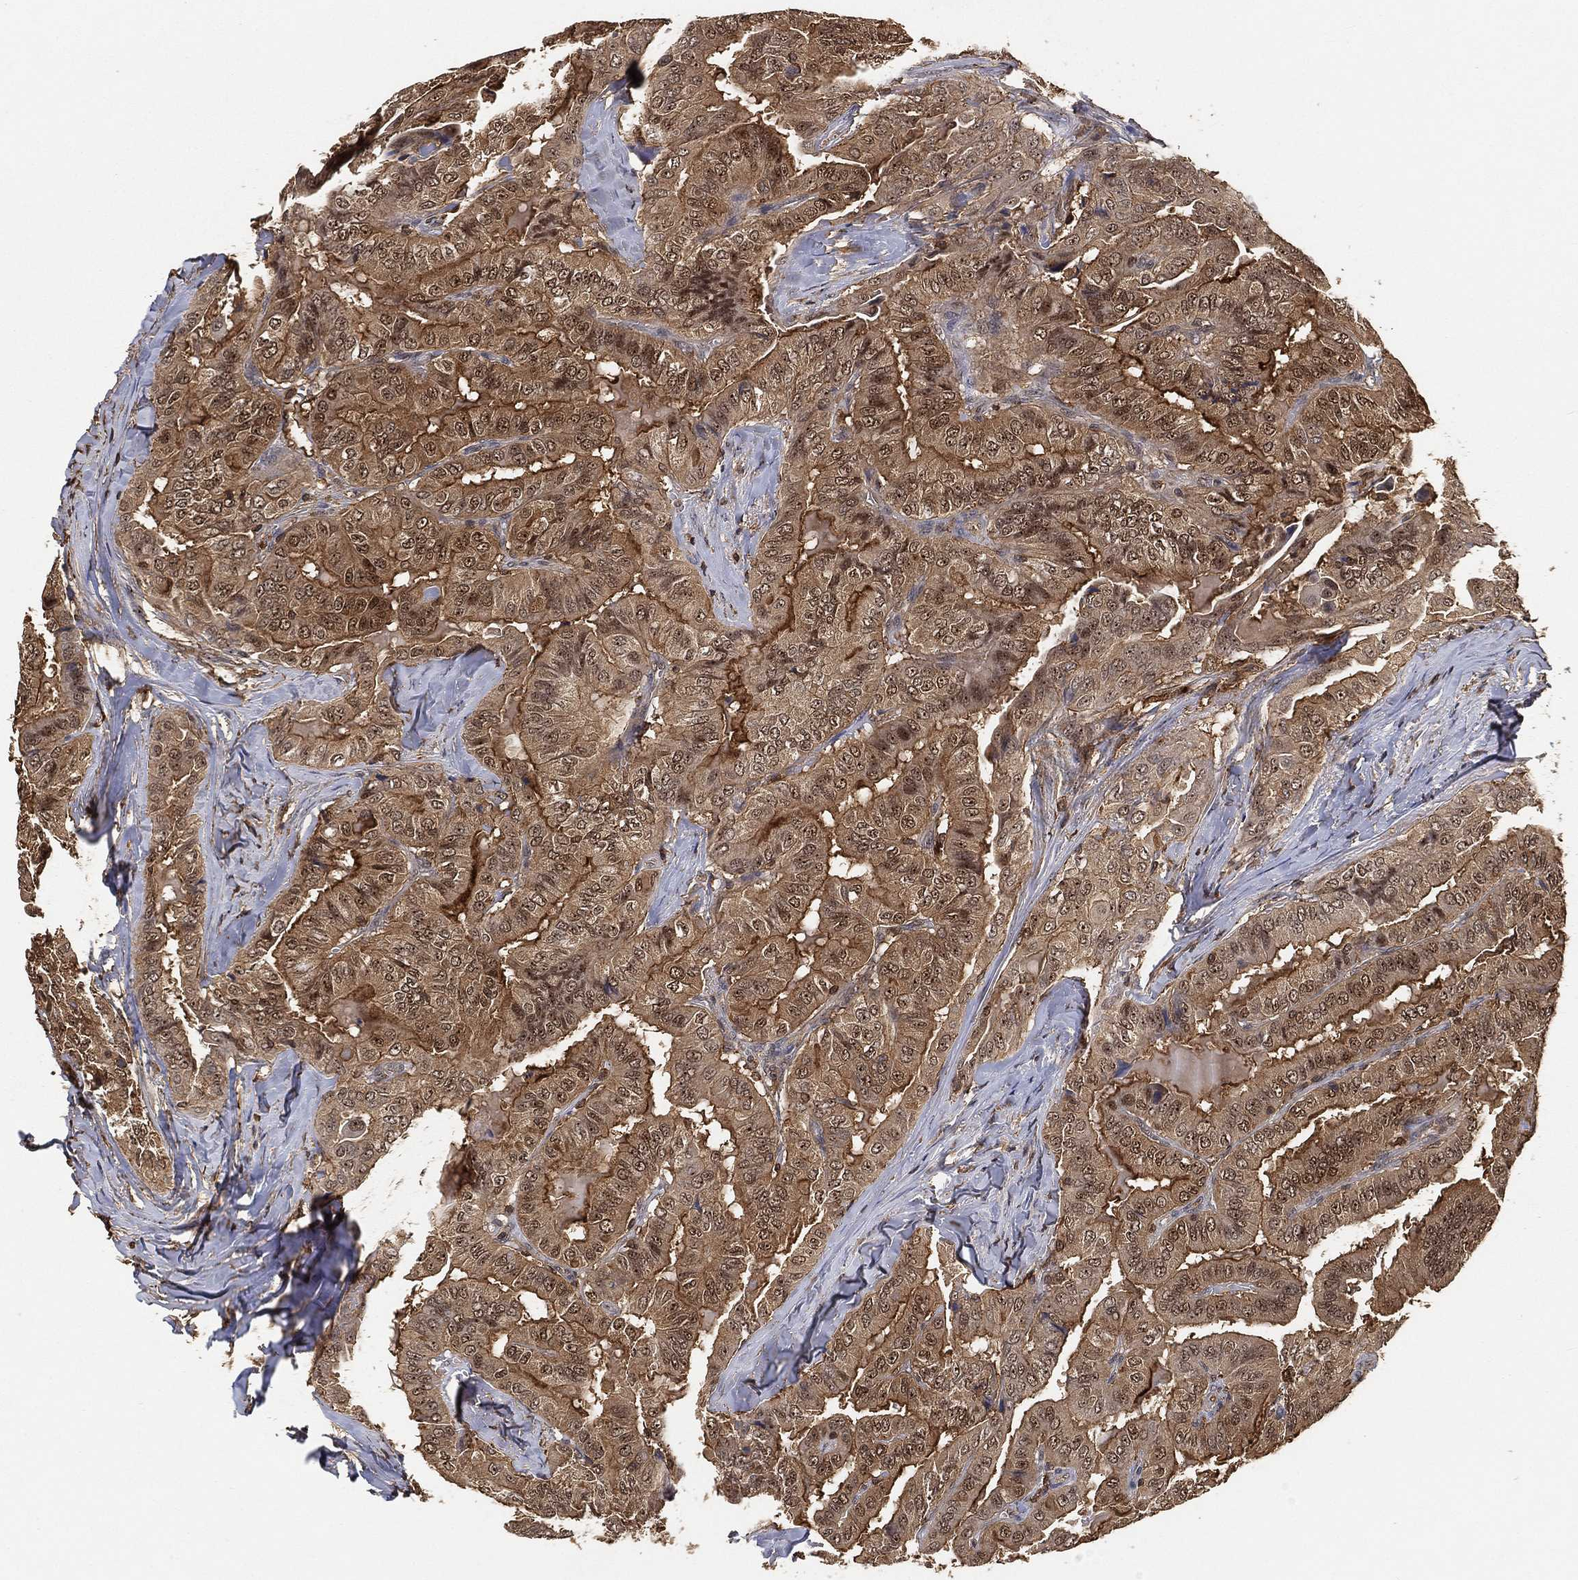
{"staining": {"intensity": "moderate", "quantity": ">75%", "location": "cytoplasmic/membranous"}, "tissue": "thyroid cancer", "cell_type": "Tumor cells", "image_type": "cancer", "snomed": [{"axis": "morphology", "description": "Papillary adenocarcinoma, NOS"}, {"axis": "topography", "description": "Thyroid gland"}], "caption": "The micrograph exhibits immunohistochemical staining of thyroid cancer. There is moderate cytoplasmic/membranous staining is seen in approximately >75% of tumor cells. (DAB IHC, brown staining for protein, blue staining for nuclei).", "gene": "CRYL1", "patient": {"sex": "female", "age": 68}}